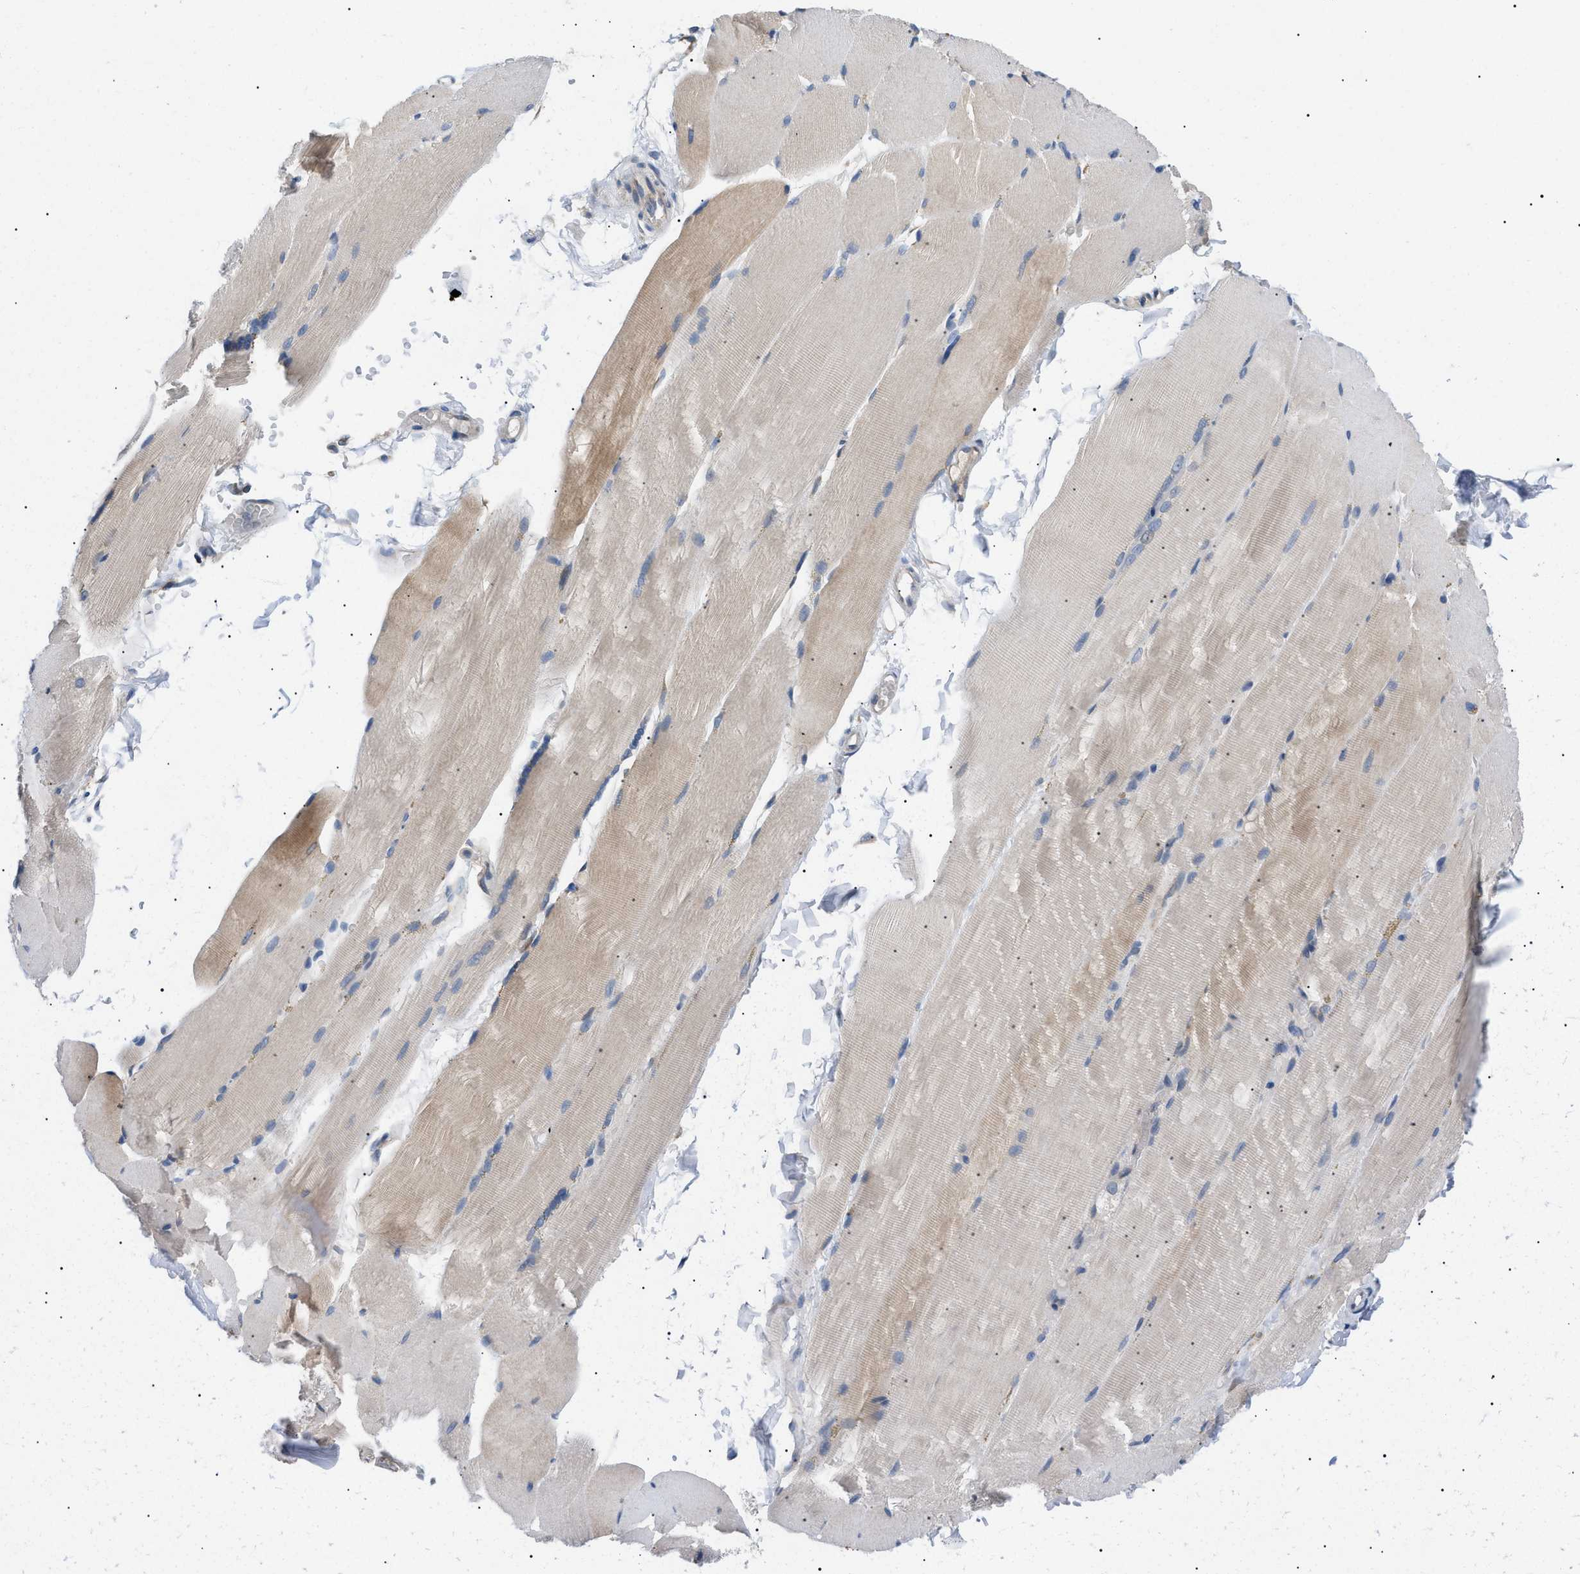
{"staining": {"intensity": "weak", "quantity": "25%-75%", "location": "cytoplasmic/membranous"}, "tissue": "skeletal muscle", "cell_type": "Myocytes", "image_type": "normal", "snomed": [{"axis": "morphology", "description": "Normal tissue, NOS"}, {"axis": "topography", "description": "Skin"}, {"axis": "topography", "description": "Skeletal muscle"}], "caption": "This is a micrograph of IHC staining of normal skeletal muscle, which shows weak staining in the cytoplasmic/membranous of myocytes.", "gene": "DERL1", "patient": {"sex": "male", "age": 83}}